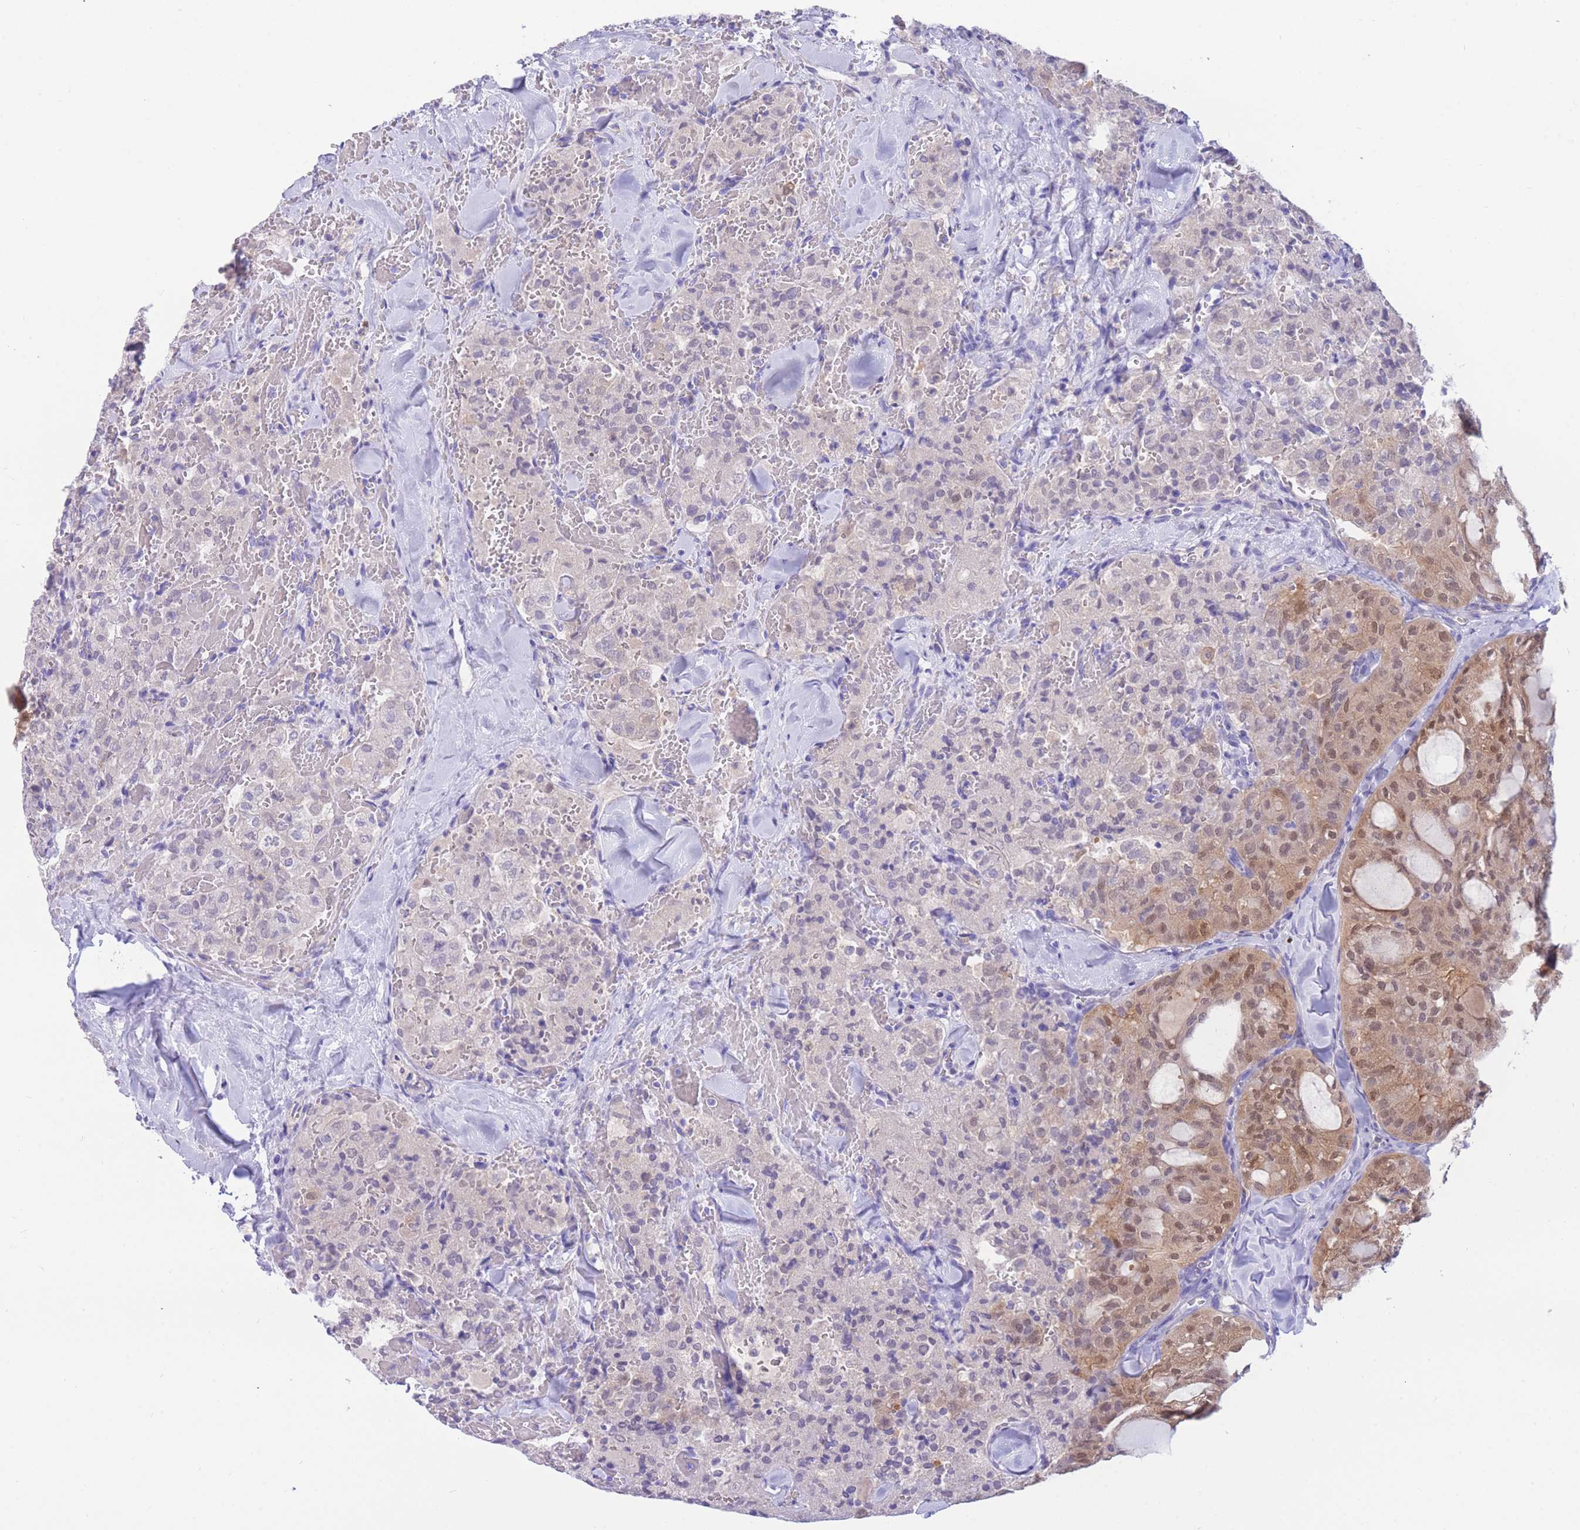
{"staining": {"intensity": "moderate", "quantity": "<25%", "location": "nuclear"}, "tissue": "thyroid cancer", "cell_type": "Tumor cells", "image_type": "cancer", "snomed": [{"axis": "morphology", "description": "Follicular adenoma carcinoma, NOS"}, {"axis": "topography", "description": "Thyroid gland"}], "caption": "IHC (DAB (3,3'-diaminobenzidine)) staining of human thyroid cancer (follicular adenoma carcinoma) demonstrates moderate nuclear protein positivity in approximately <25% of tumor cells. The staining is performed using DAB brown chromogen to label protein expression. The nuclei are counter-stained blue using hematoxylin.", "gene": "SULT1A1", "patient": {"sex": "male", "age": 75}}